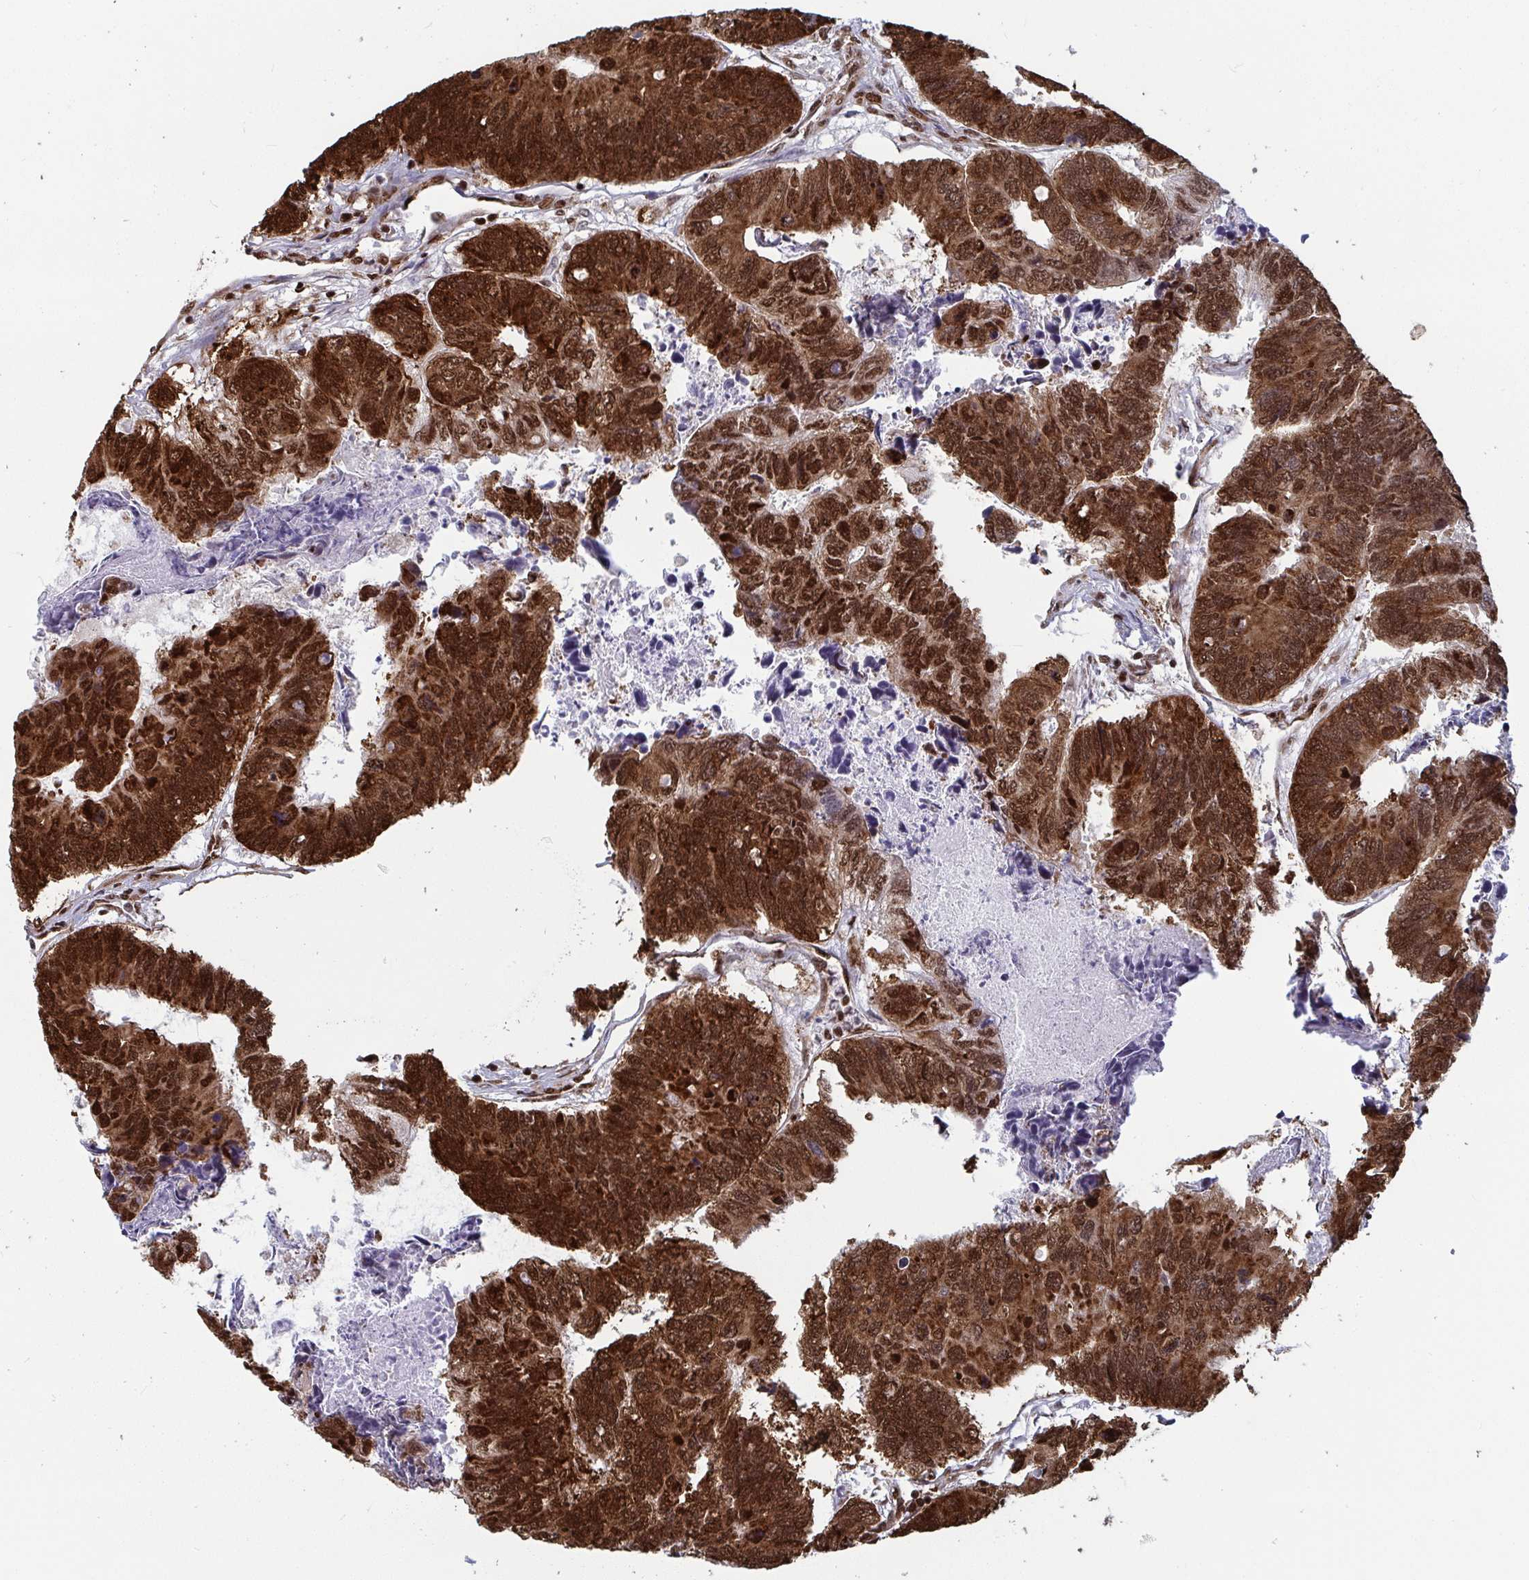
{"staining": {"intensity": "strong", "quantity": ">75%", "location": "nuclear"}, "tissue": "colorectal cancer", "cell_type": "Tumor cells", "image_type": "cancer", "snomed": [{"axis": "morphology", "description": "Adenocarcinoma, NOS"}, {"axis": "topography", "description": "Colon"}], "caption": "Colorectal cancer (adenocarcinoma) stained with DAB (3,3'-diaminobenzidine) immunohistochemistry (IHC) reveals high levels of strong nuclear positivity in about >75% of tumor cells. (Stains: DAB (3,3'-diaminobenzidine) in brown, nuclei in blue, Microscopy: brightfield microscopy at high magnification).", "gene": "GAR1", "patient": {"sex": "female", "age": 67}}